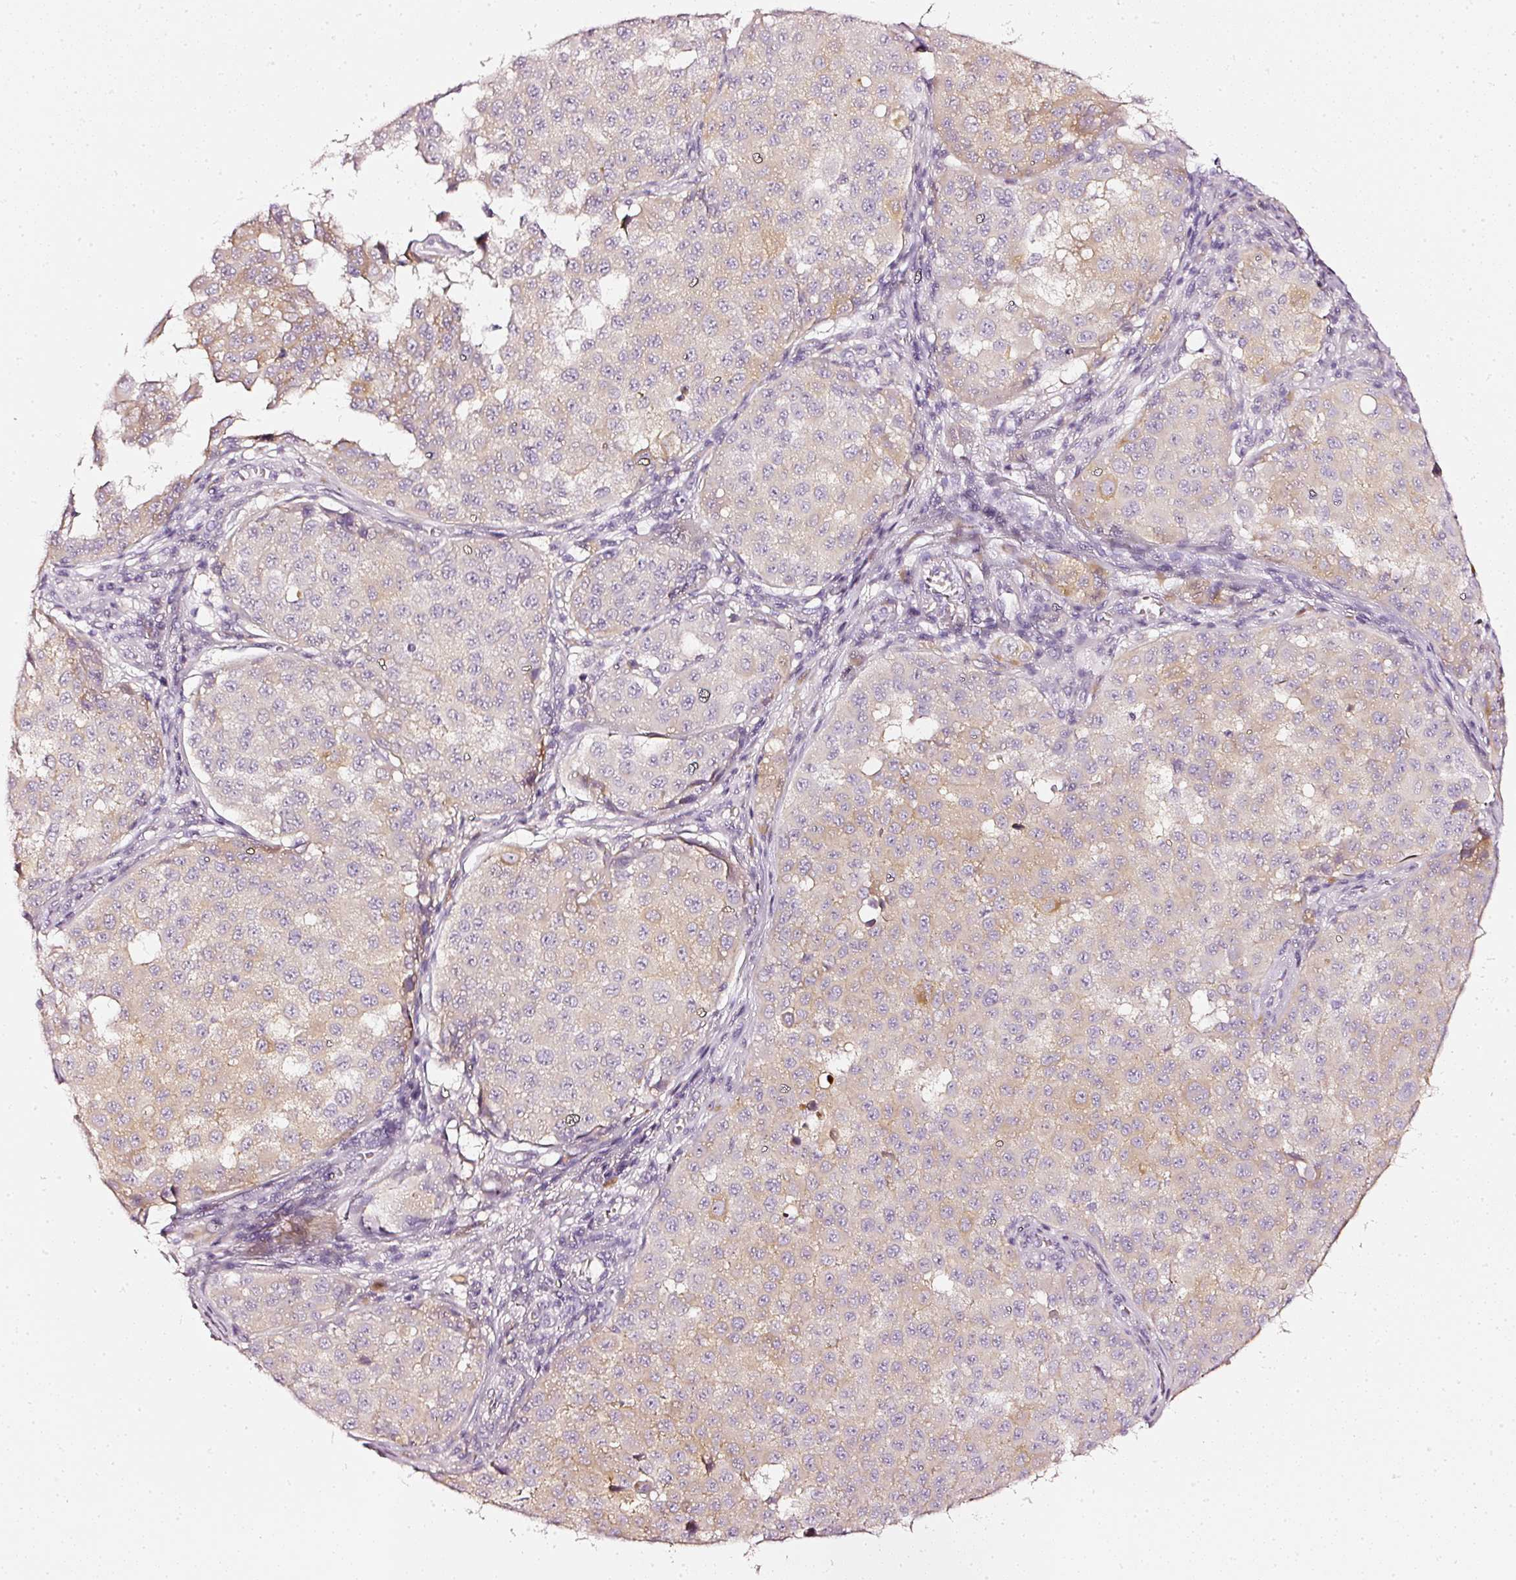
{"staining": {"intensity": "weak", "quantity": ">75%", "location": "cytoplasmic/membranous"}, "tissue": "melanoma", "cell_type": "Tumor cells", "image_type": "cancer", "snomed": [{"axis": "morphology", "description": "Malignant melanoma, NOS"}, {"axis": "topography", "description": "Skin"}], "caption": "Protein staining shows weak cytoplasmic/membranous expression in about >75% of tumor cells in malignant melanoma. (brown staining indicates protein expression, while blue staining denotes nuclei).", "gene": "CNP", "patient": {"sex": "male", "age": 64}}